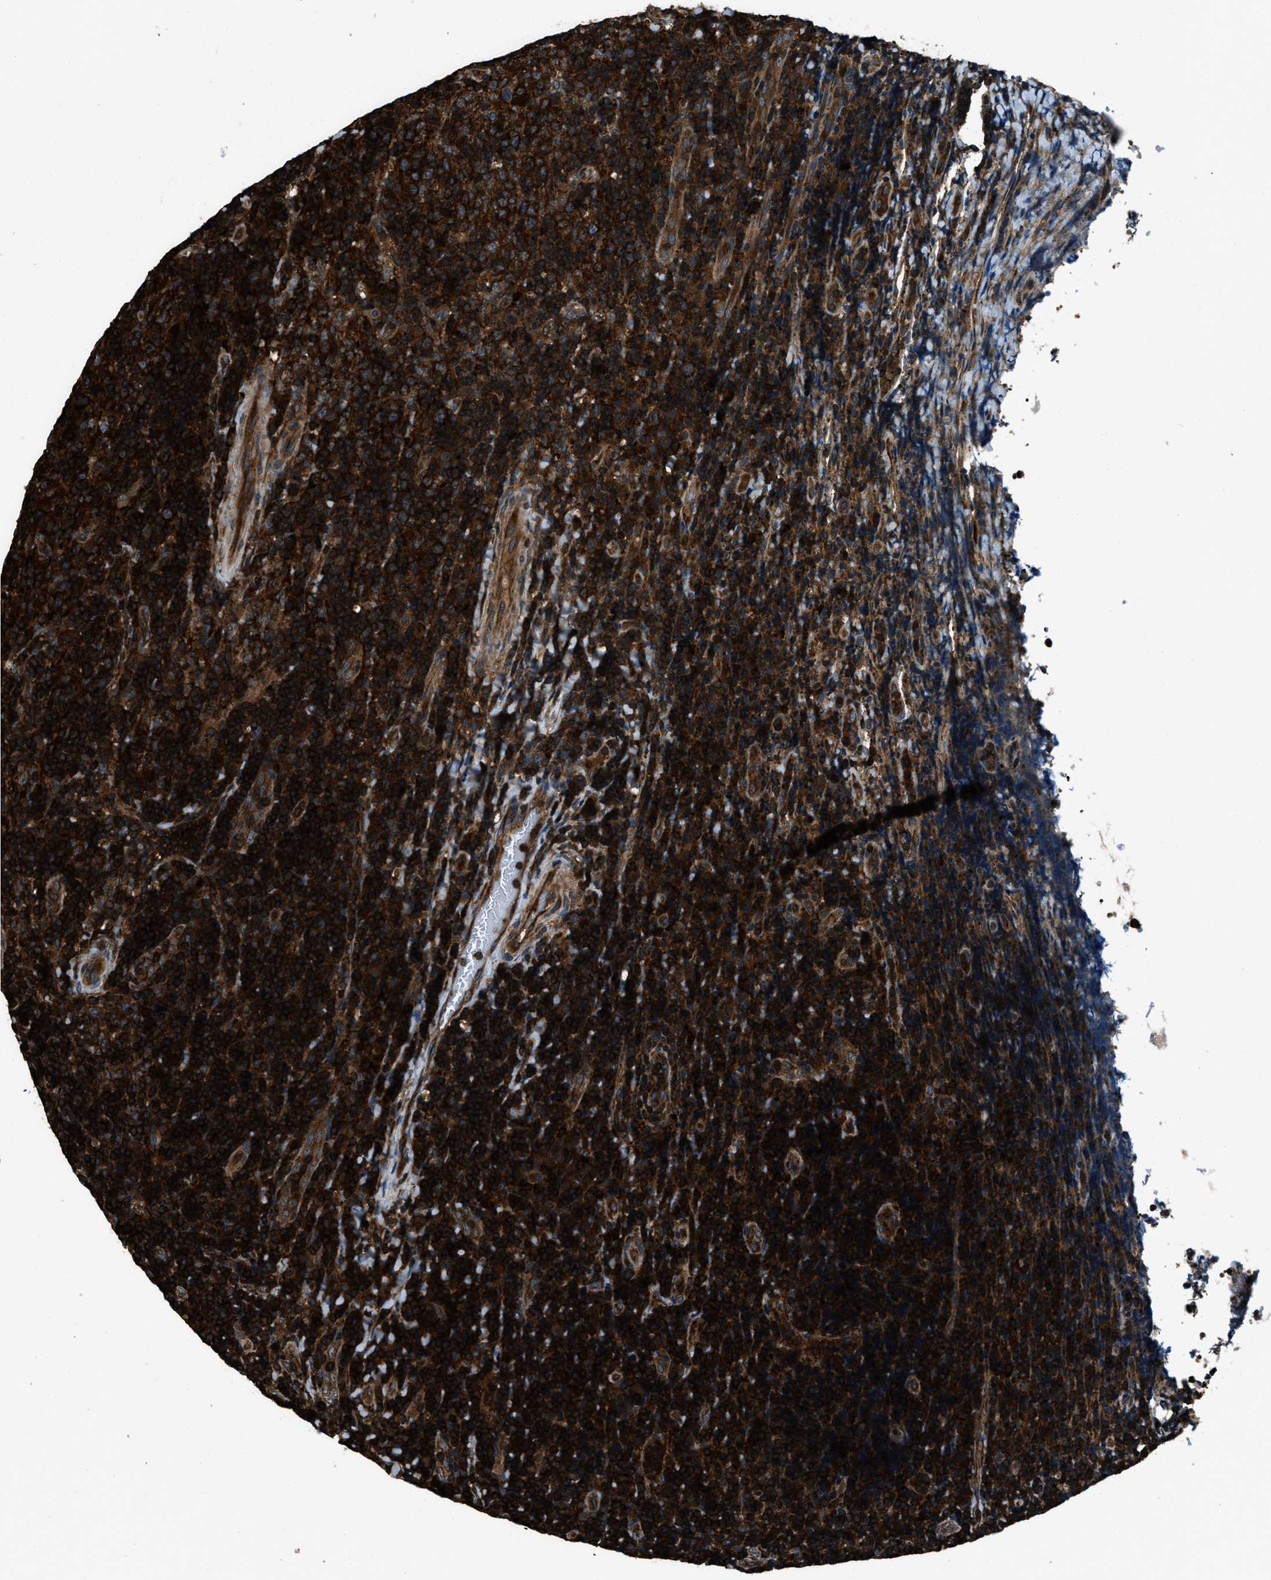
{"staining": {"intensity": "strong", "quantity": ">75%", "location": "cytoplasmic/membranous"}, "tissue": "lymphoma", "cell_type": "Tumor cells", "image_type": "cancer", "snomed": [{"axis": "morphology", "description": "Malignant lymphoma, non-Hodgkin's type, High grade"}, {"axis": "topography", "description": "Tonsil"}], "caption": "Immunohistochemistry of lymphoma exhibits high levels of strong cytoplasmic/membranous expression in about >75% of tumor cells.", "gene": "SNX30", "patient": {"sex": "female", "age": 36}}